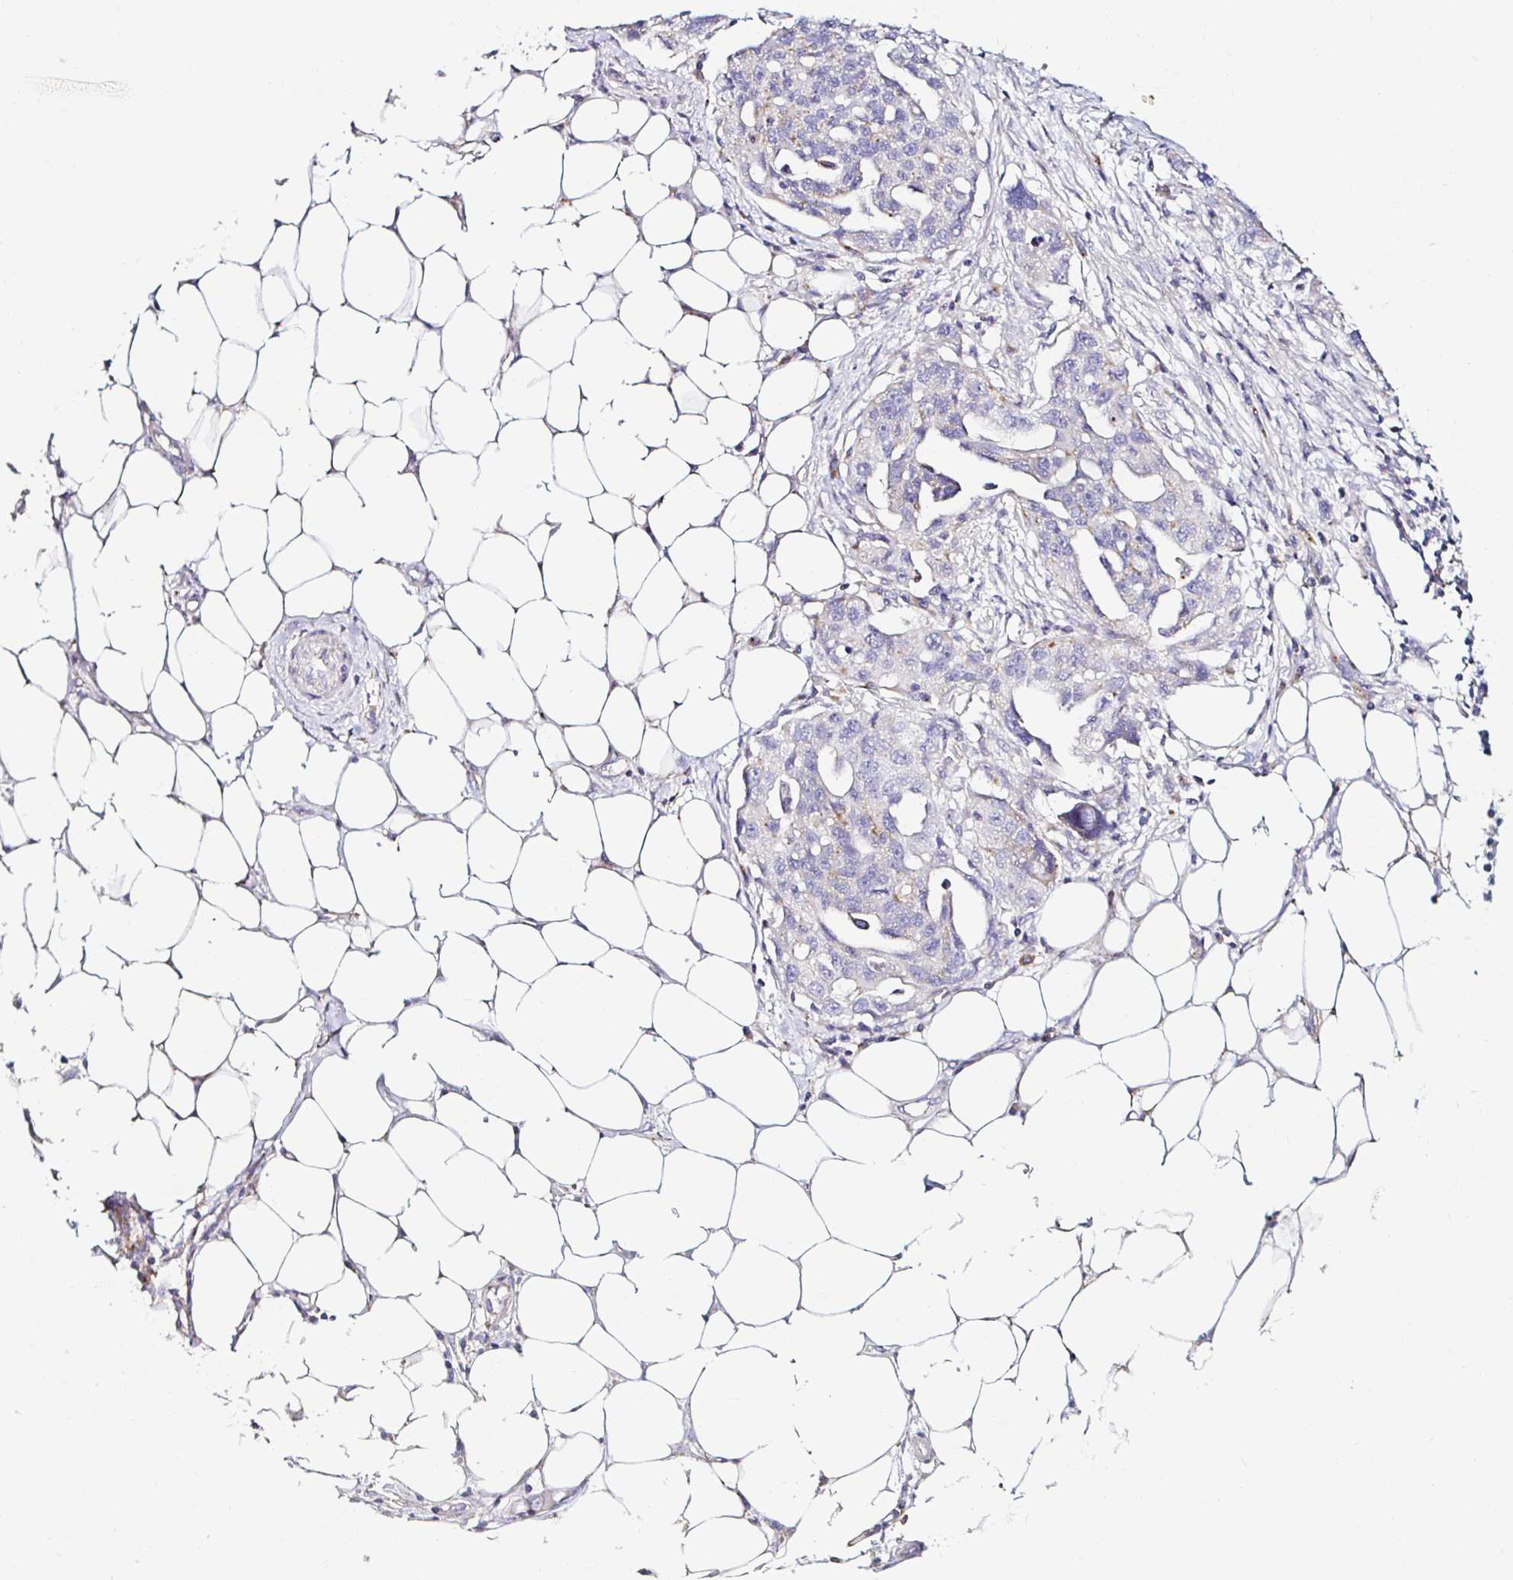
{"staining": {"intensity": "negative", "quantity": "none", "location": "none"}, "tissue": "ovarian cancer", "cell_type": "Tumor cells", "image_type": "cancer", "snomed": [{"axis": "morphology", "description": "Carcinoma, endometroid"}, {"axis": "morphology", "description": "Cystadenocarcinoma, serous, NOS"}, {"axis": "topography", "description": "Ovary"}], "caption": "There is no significant expression in tumor cells of endometroid carcinoma (ovarian).", "gene": "GALNS", "patient": {"sex": "female", "age": 45}}